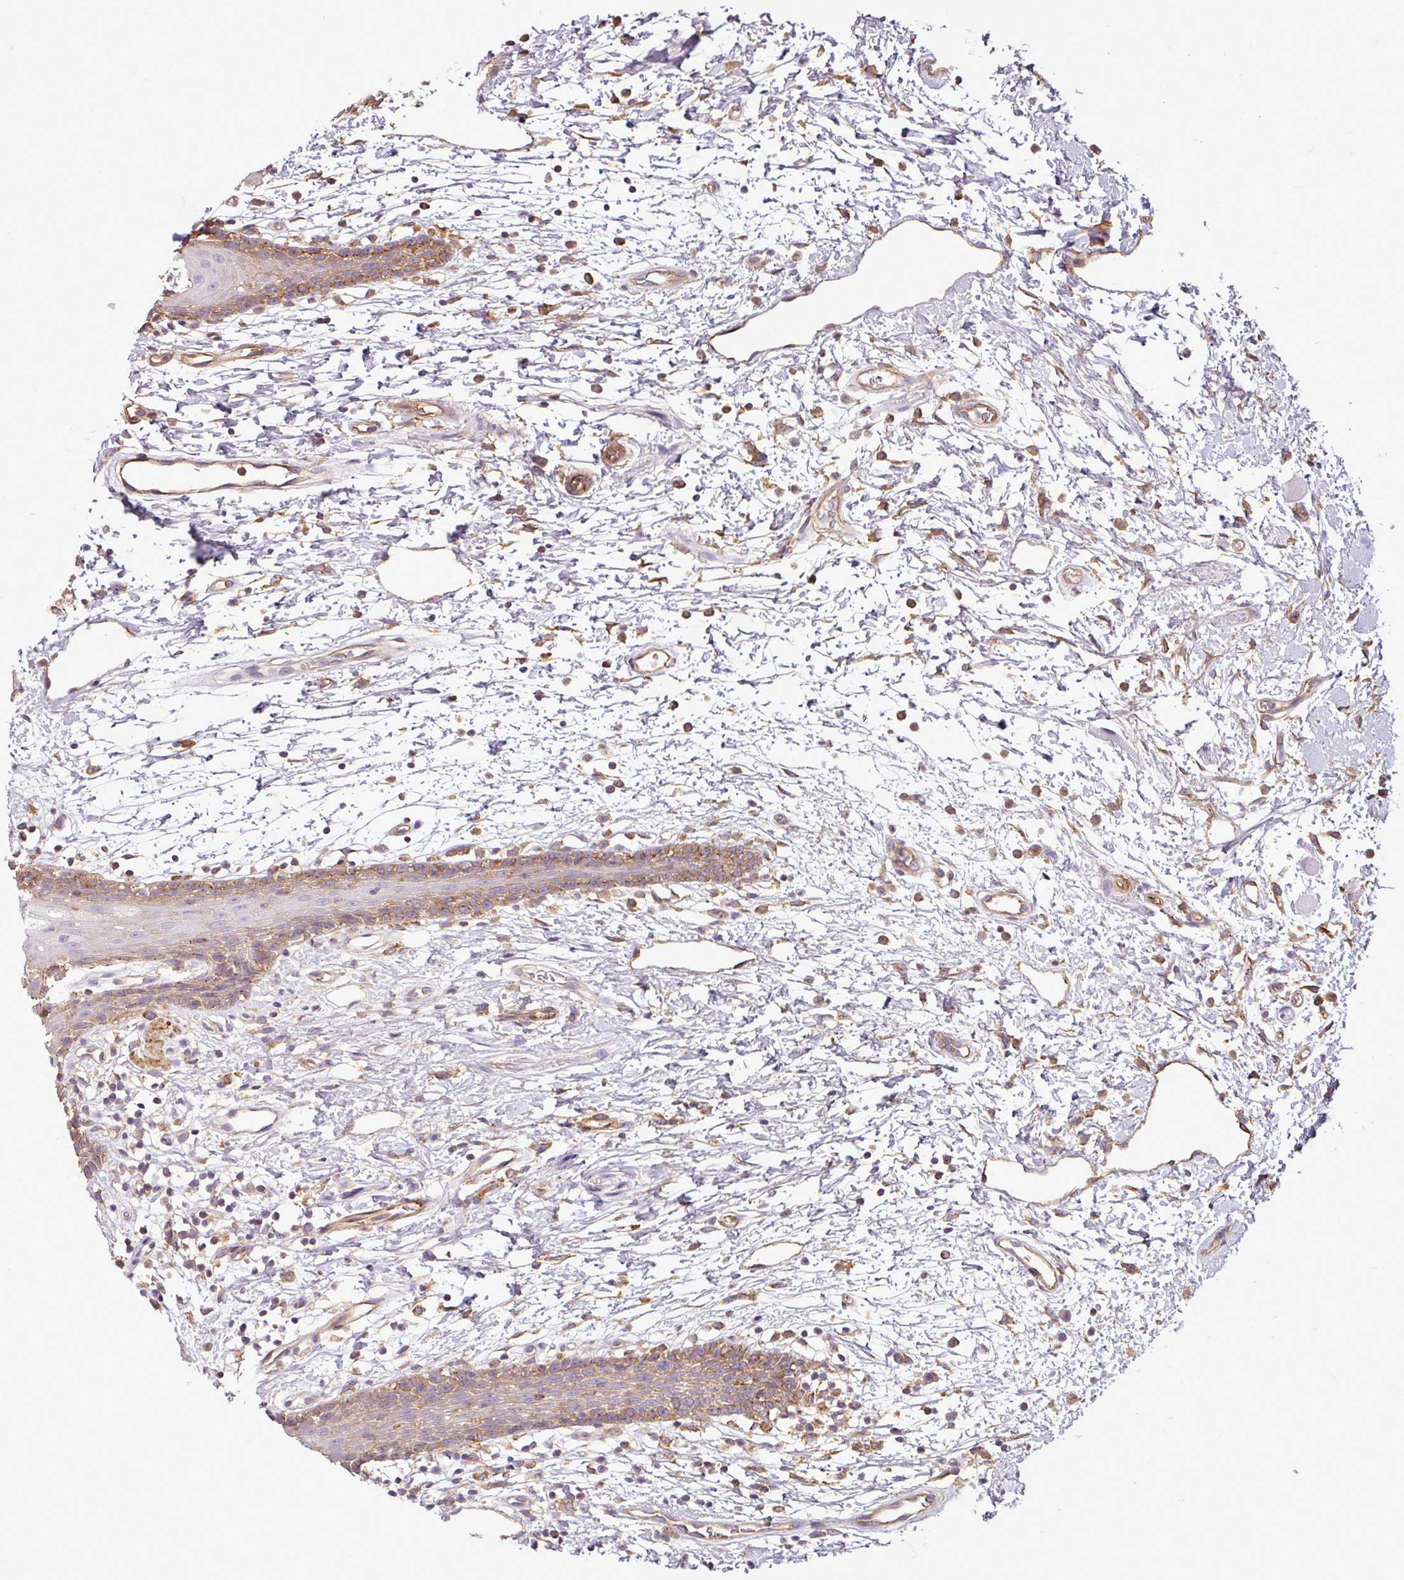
{"staining": {"intensity": "moderate", "quantity": "<25%", "location": "cytoplasmic/membranous"}, "tissue": "oral mucosa", "cell_type": "Squamous epithelial cells", "image_type": "normal", "snomed": [{"axis": "morphology", "description": "Normal tissue, NOS"}, {"axis": "topography", "description": "Oral tissue"}, {"axis": "topography", "description": "Tounge, NOS"}], "caption": "Oral mucosa stained for a protein (brown) reveals moderate cytoplasmic/membranous positive positivity in about <25% of squamous epithelial cells.", "gene": "PACSIN2", "patient": {"sex": "female", "age": 59}}